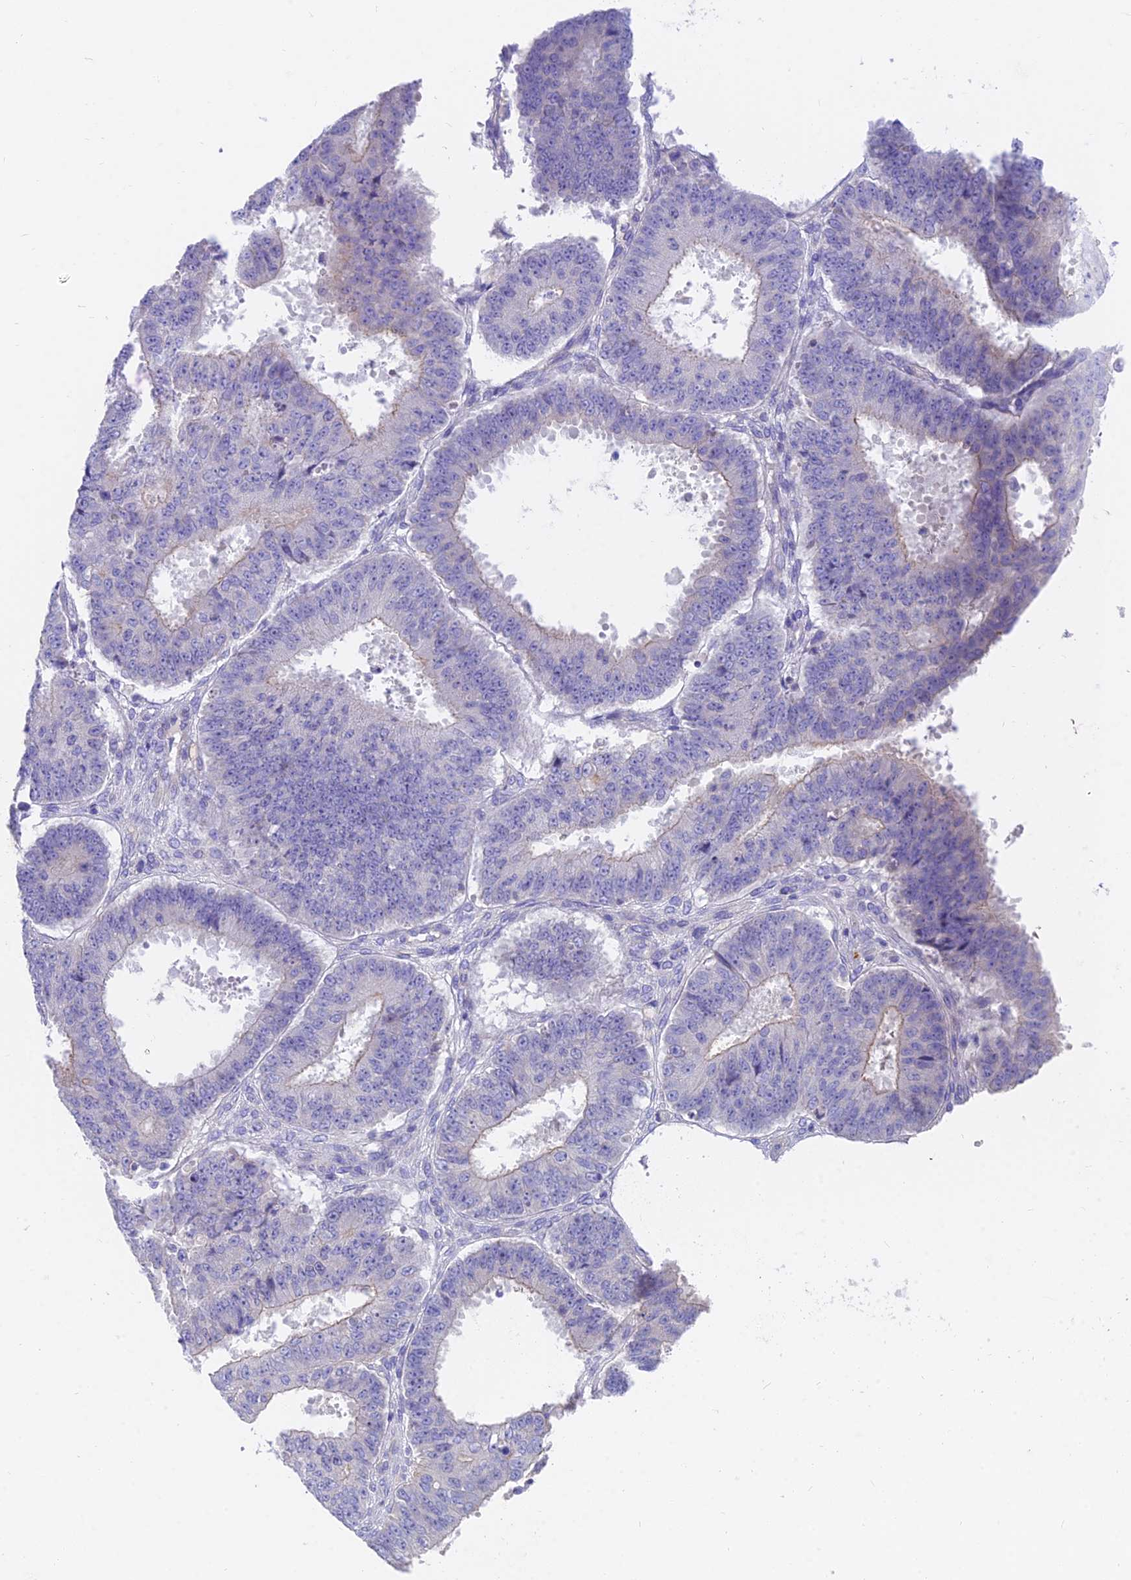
{"staining": {"intensity": "negative", "quantity": "none", "location": "none"}, "tissue": "ovarian cancer", "cell_type": "Tumor cells", "image_type": "cancer", "snomed": [{"axis": "morphology", "description": "Carcinoma, endometroid"}, {"axis": "topography", "description": "Appendix"}, {"axis": "topography", "description": "Ovary"}], "caption": "A high-resolution photomicrograph shows immunohistochemistry staining of ovarian endometroid carcinoma, which displays no significant expression in tumor cells.", "gene": "FAM168B", "patient": {"sex": "female", "age": 42}}